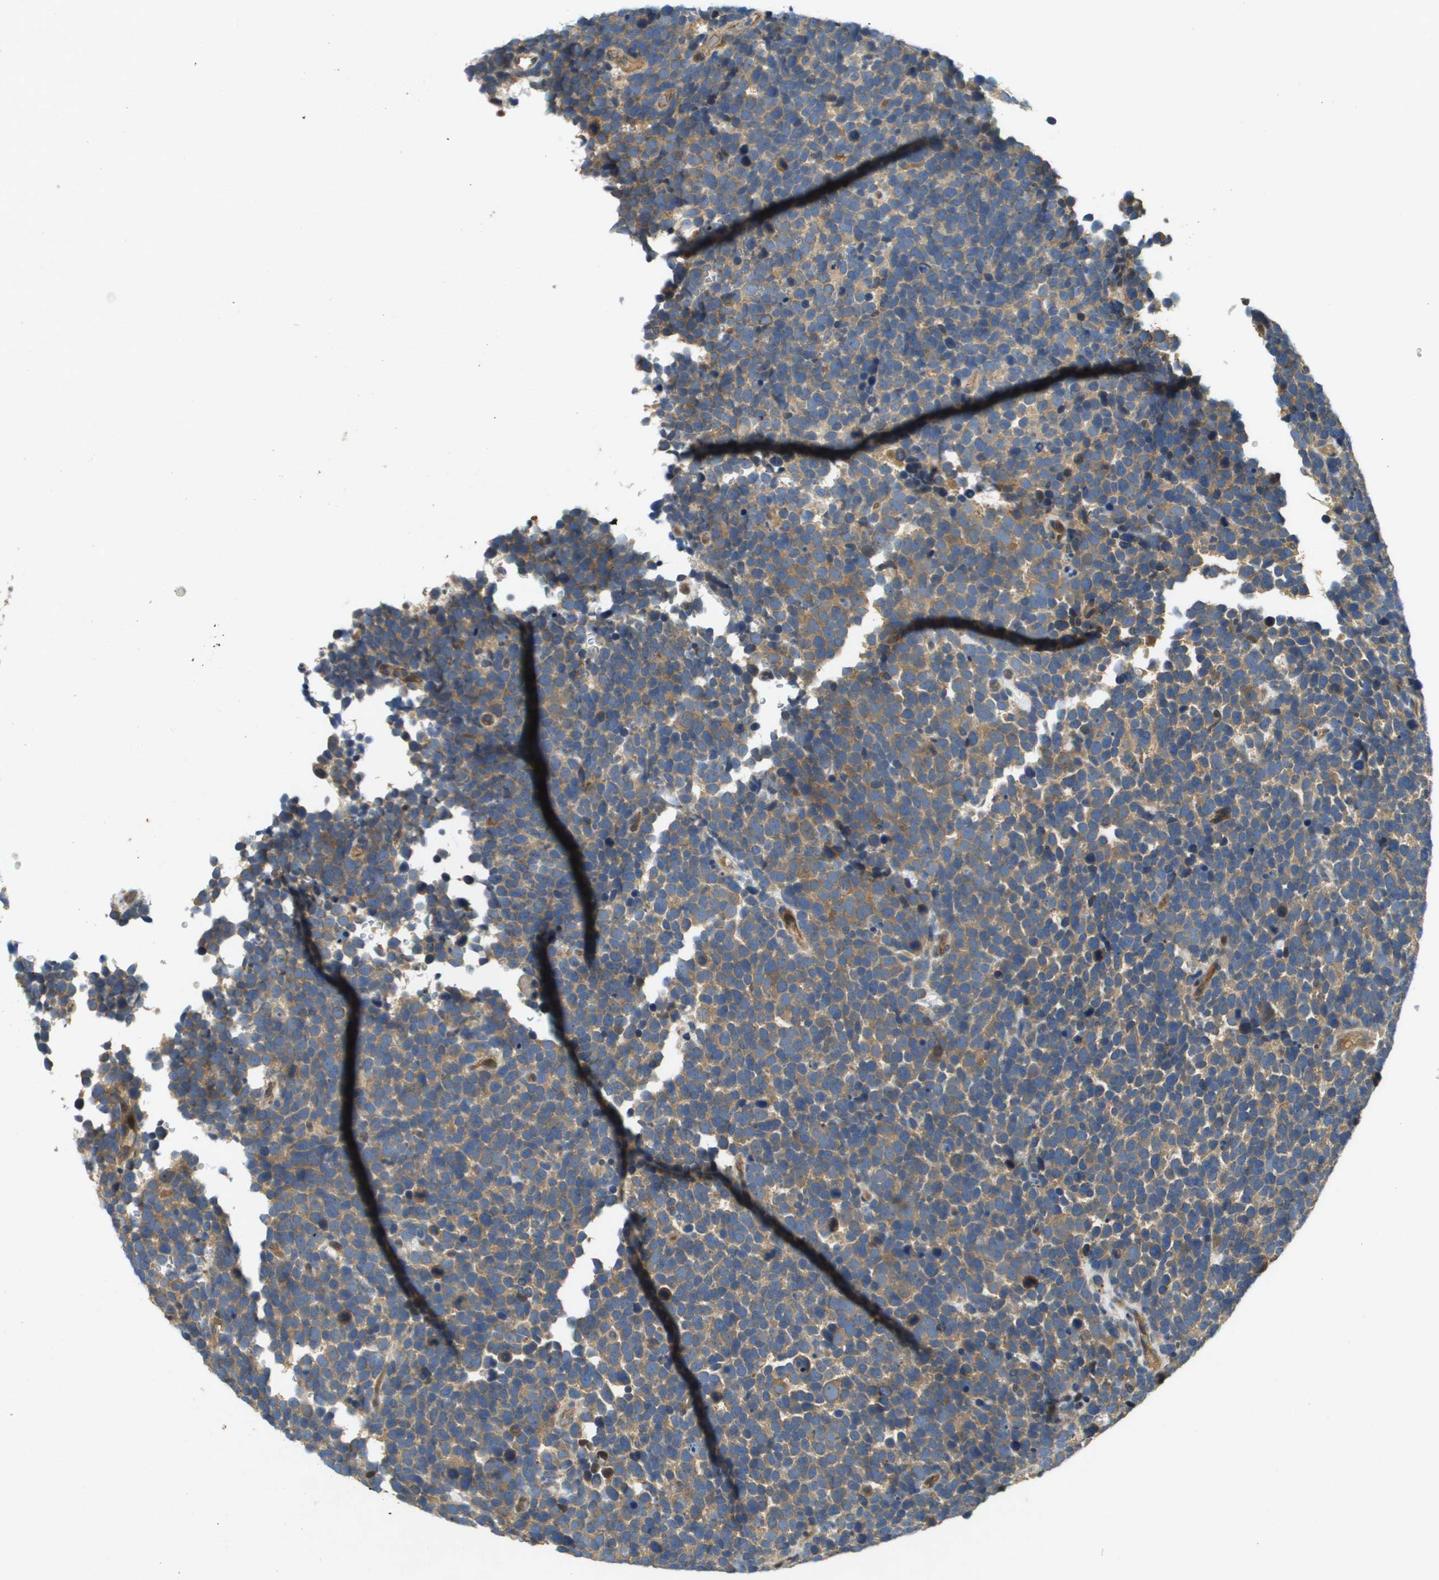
{"staining": {"intensity": "weak", "quantity": ">75%", "location": "cytoplasmic/membranous"}, "tissue": "urothelial cancer", "cell_type": "Tumor cells", "image_type": "cancer", "snomed": [{"axis": "morphology", "description": "Urothelial carcinoma, High grade"}, {"axis": "topography", "description": "Urinary bladder"}], "caption": "Approximately >75% of tumor cells in urothelial carcinoma (high-grade) reveal weak cytoplasmic/membranous protein positivity as visualized by brown immunohistochemical staining.", "gene": "PGAP3", "patient": {"sex": "female", "age": 82}}